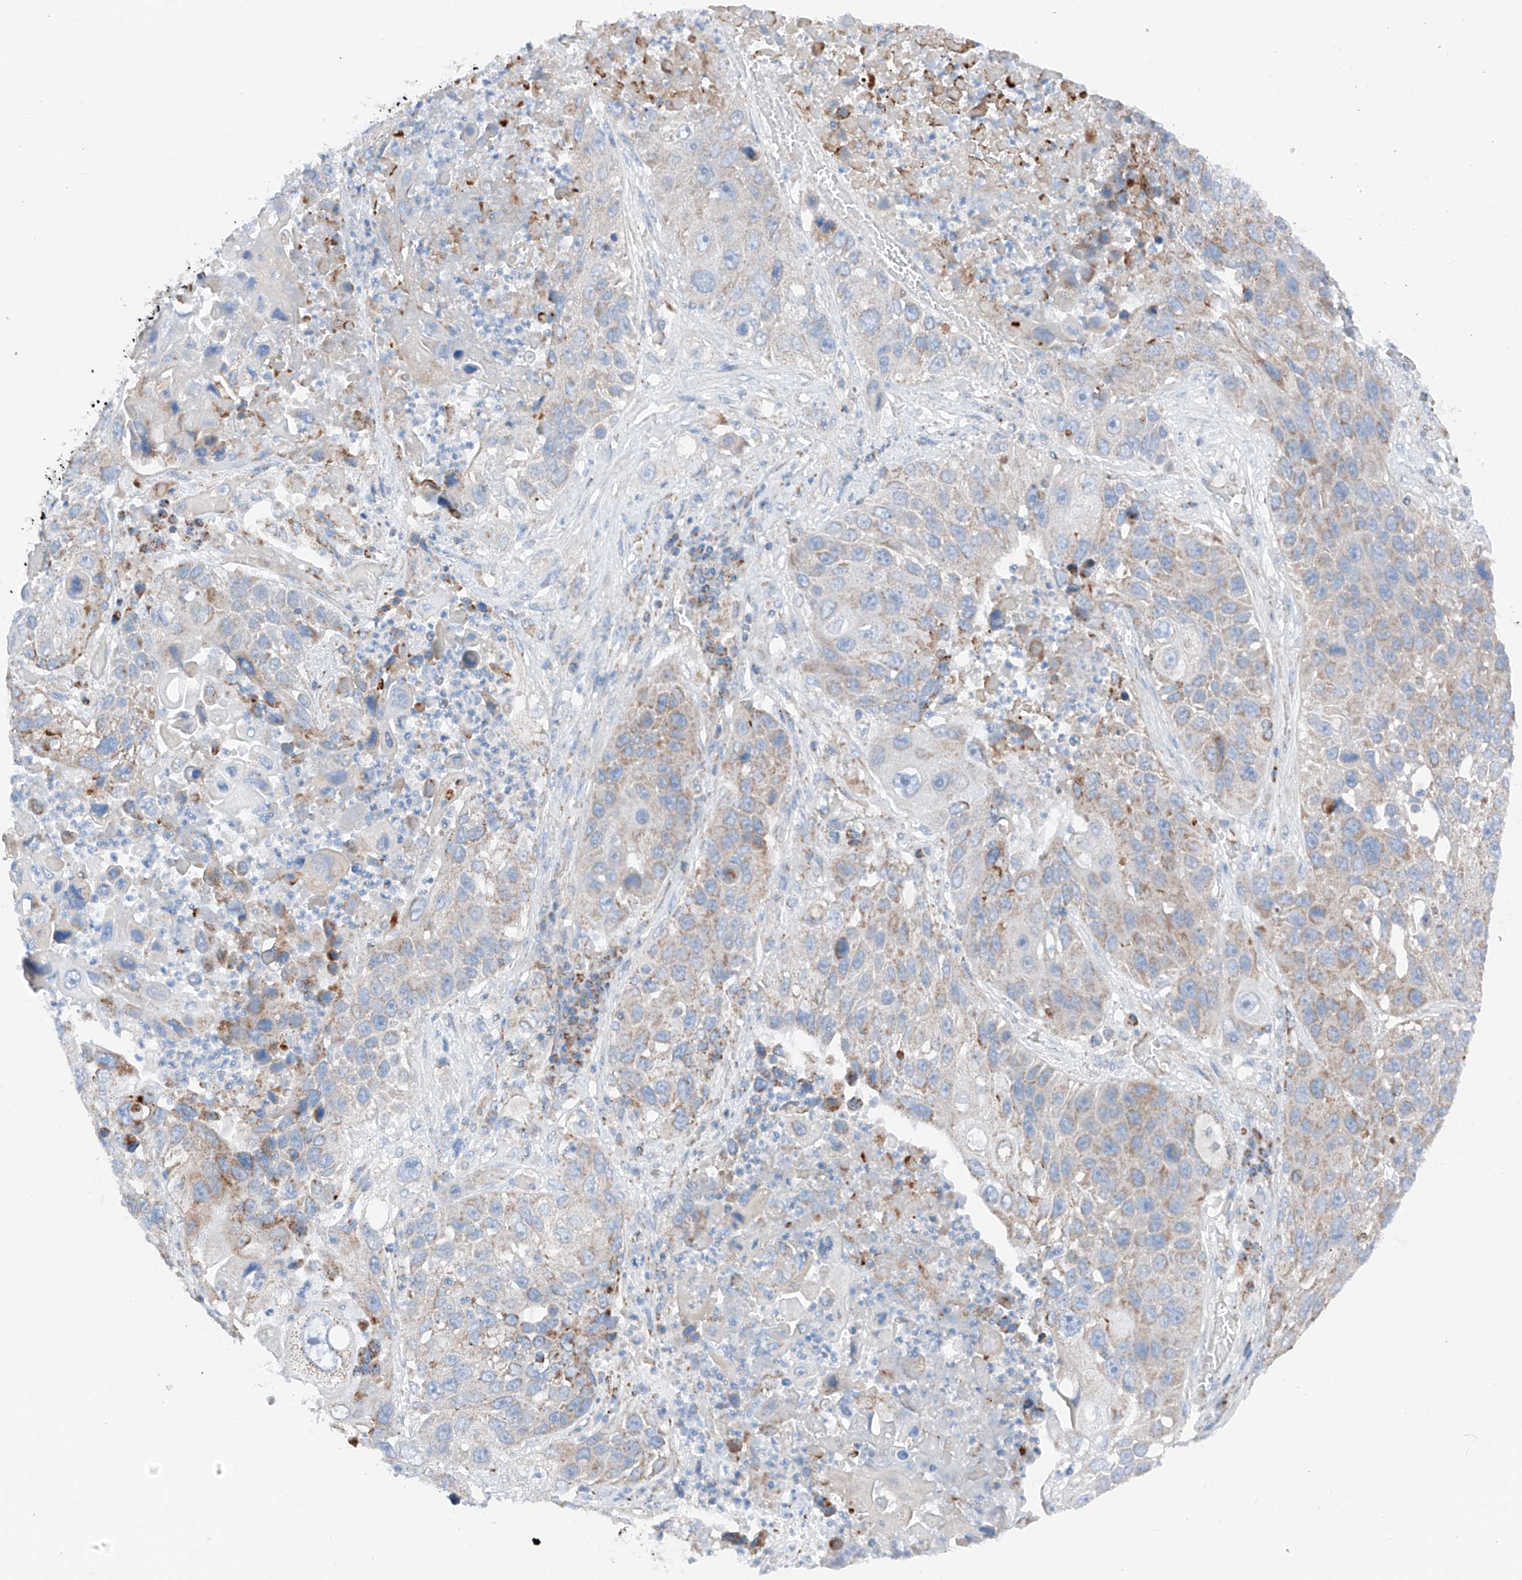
{"staining": {"intensity": "moderate", "quantity": "25%-75%", "location": "cytoplasmic/membranous"}, "tissue": "lung cancer", "cell_type": "Tumor cells", "image_type": "cancer", "snomed": [{"axis": "morphology", "description": "Squamous cell carcinoma, NOS"}, {"axis": "topography", "description": "Lung"}], "caption": "Immunohistochemical staining of human lung cancer (squamous cell carcinoma) shows medium levels of moderate cytoplasmic/membranous protein staining in about 25%-75% of tumor cells.", "gene": "MRAP", "patient": {"sex": "male", "age": 61}}